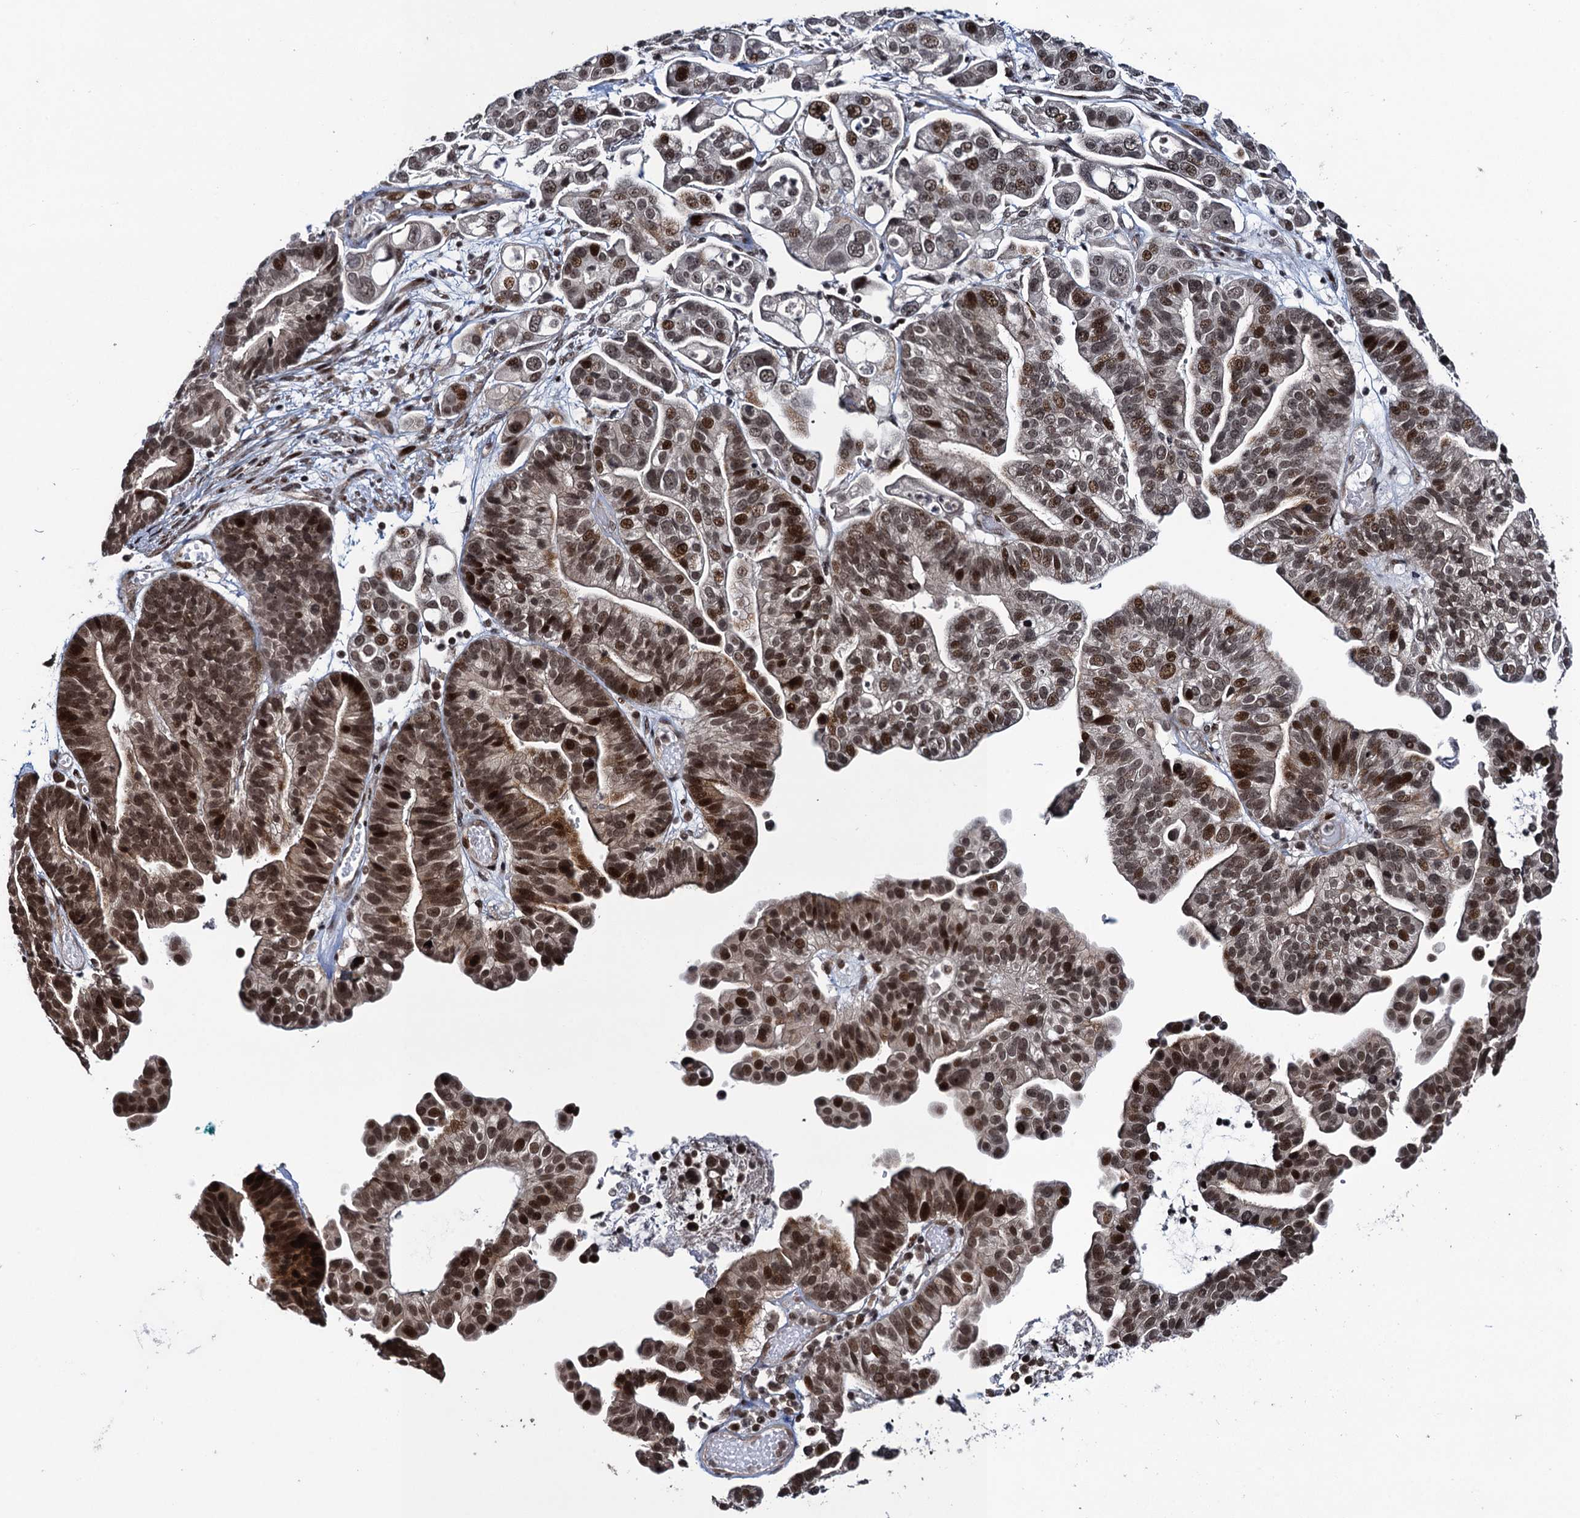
{"staining": {"intensity": "strong", "quantity": "25%-75%", "location": "nuclear"}, "tissue": "ovarian cancer", "cell_type": "Tumor cells", "image_type": "cancer", "snomed": [{"axis": "morphology", "description": "Cystadenocarcinoma, serous, NOS"}, {"axis": "topography", "description": "Ovary"}], "caption": "Protein staining of serous cystadenocarcinoma (ovarian) tissue displays strong nuclear expression in approximately 25%-75% of tumor cells.", "gene": "ZNF169", "patient": {"sex": "female", "age": 56}}